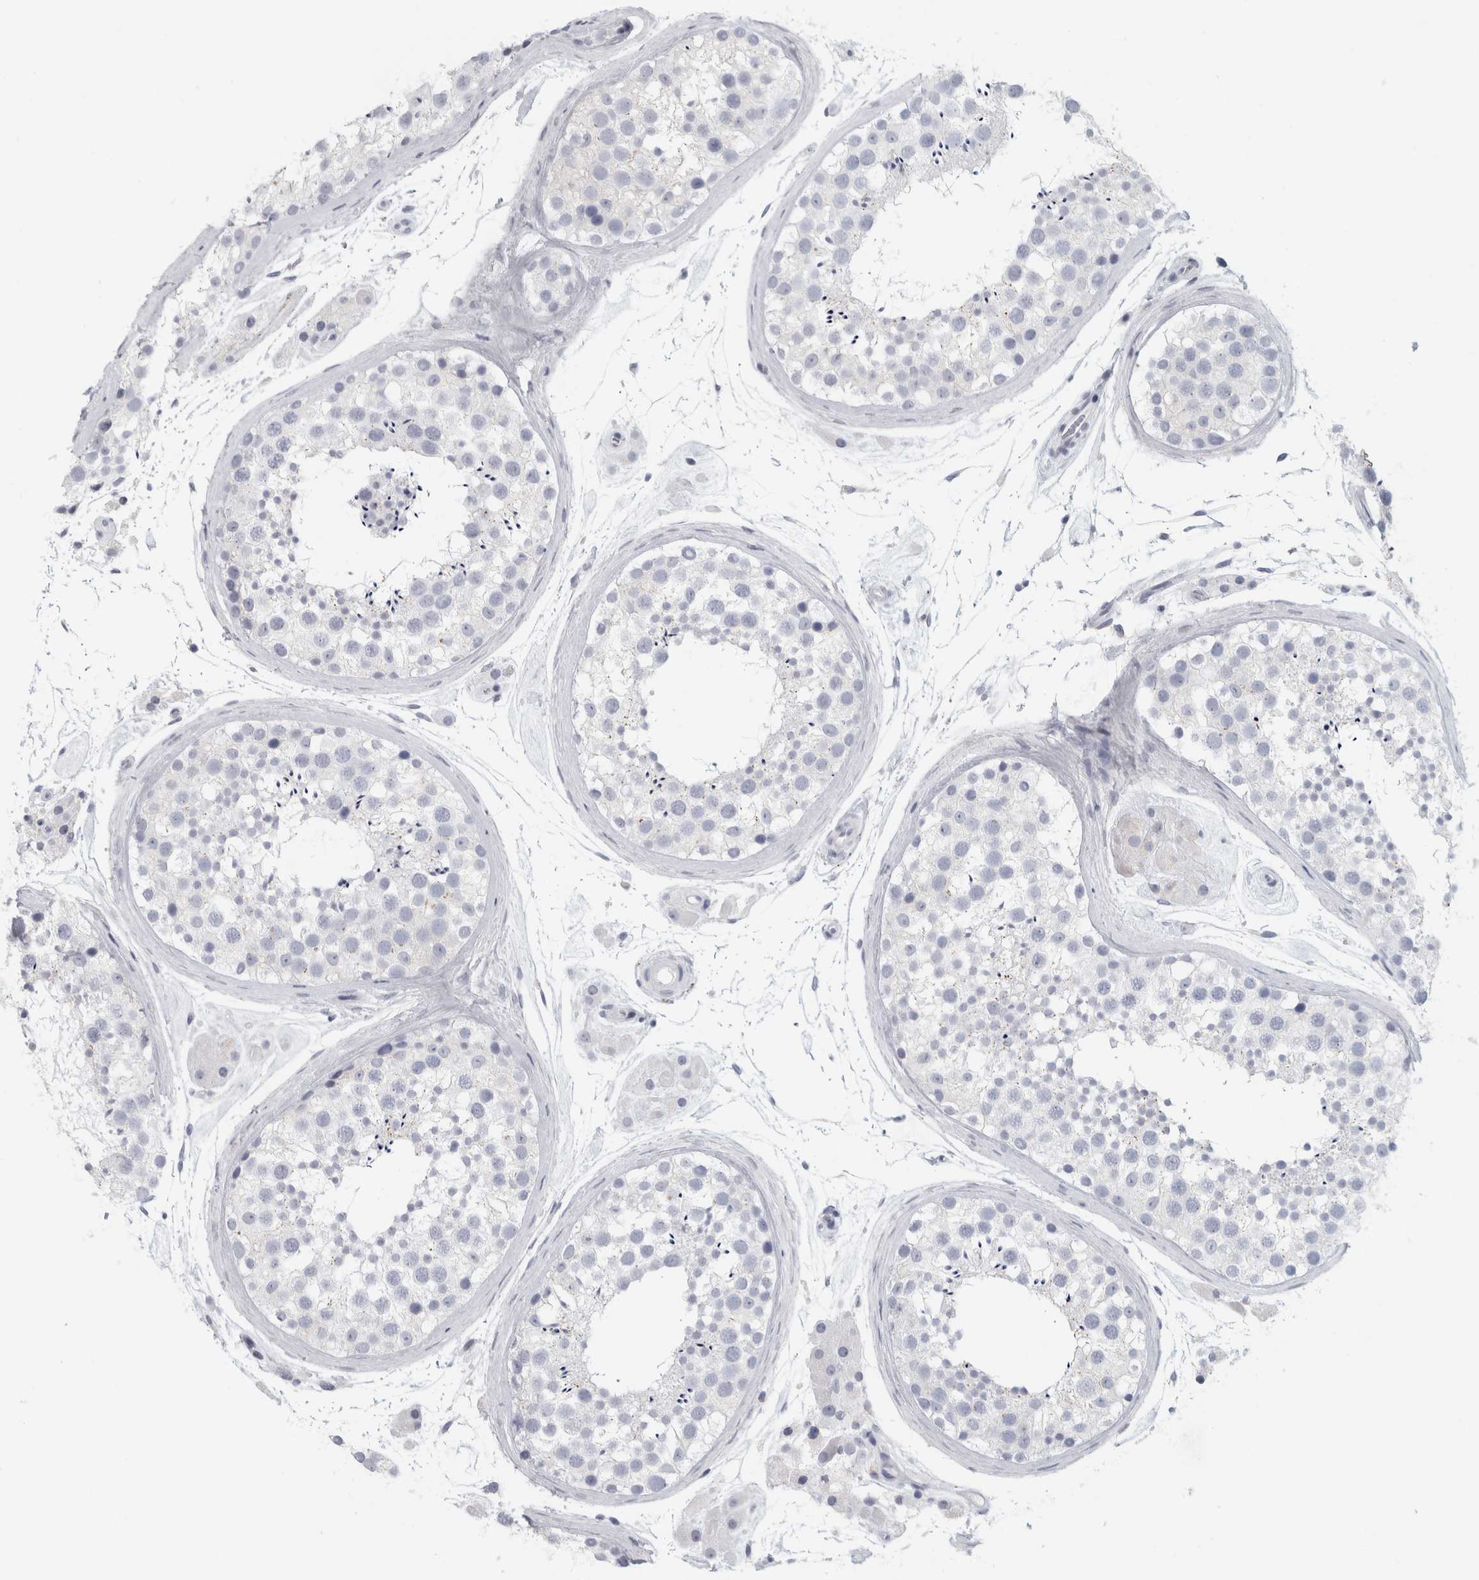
{"staining": {"intensity": "negative", "quantity": "none", "location": "none"}, "tissue": "testis", "cell_type": "Cells in seminiferous ducts", "image_type": "normal", "snomed": [{"axis": "morphology", "description": "Normal tissue, NOS"}, {"axis": "topography", "description": "Testis"}], "caption": "Immunohistochemistry (IHC) of unremarkable testis reveals no staining in cells in seminiferous ducts.", "gene": "CPE", "patient": {"sex": "male", "age": 46}}